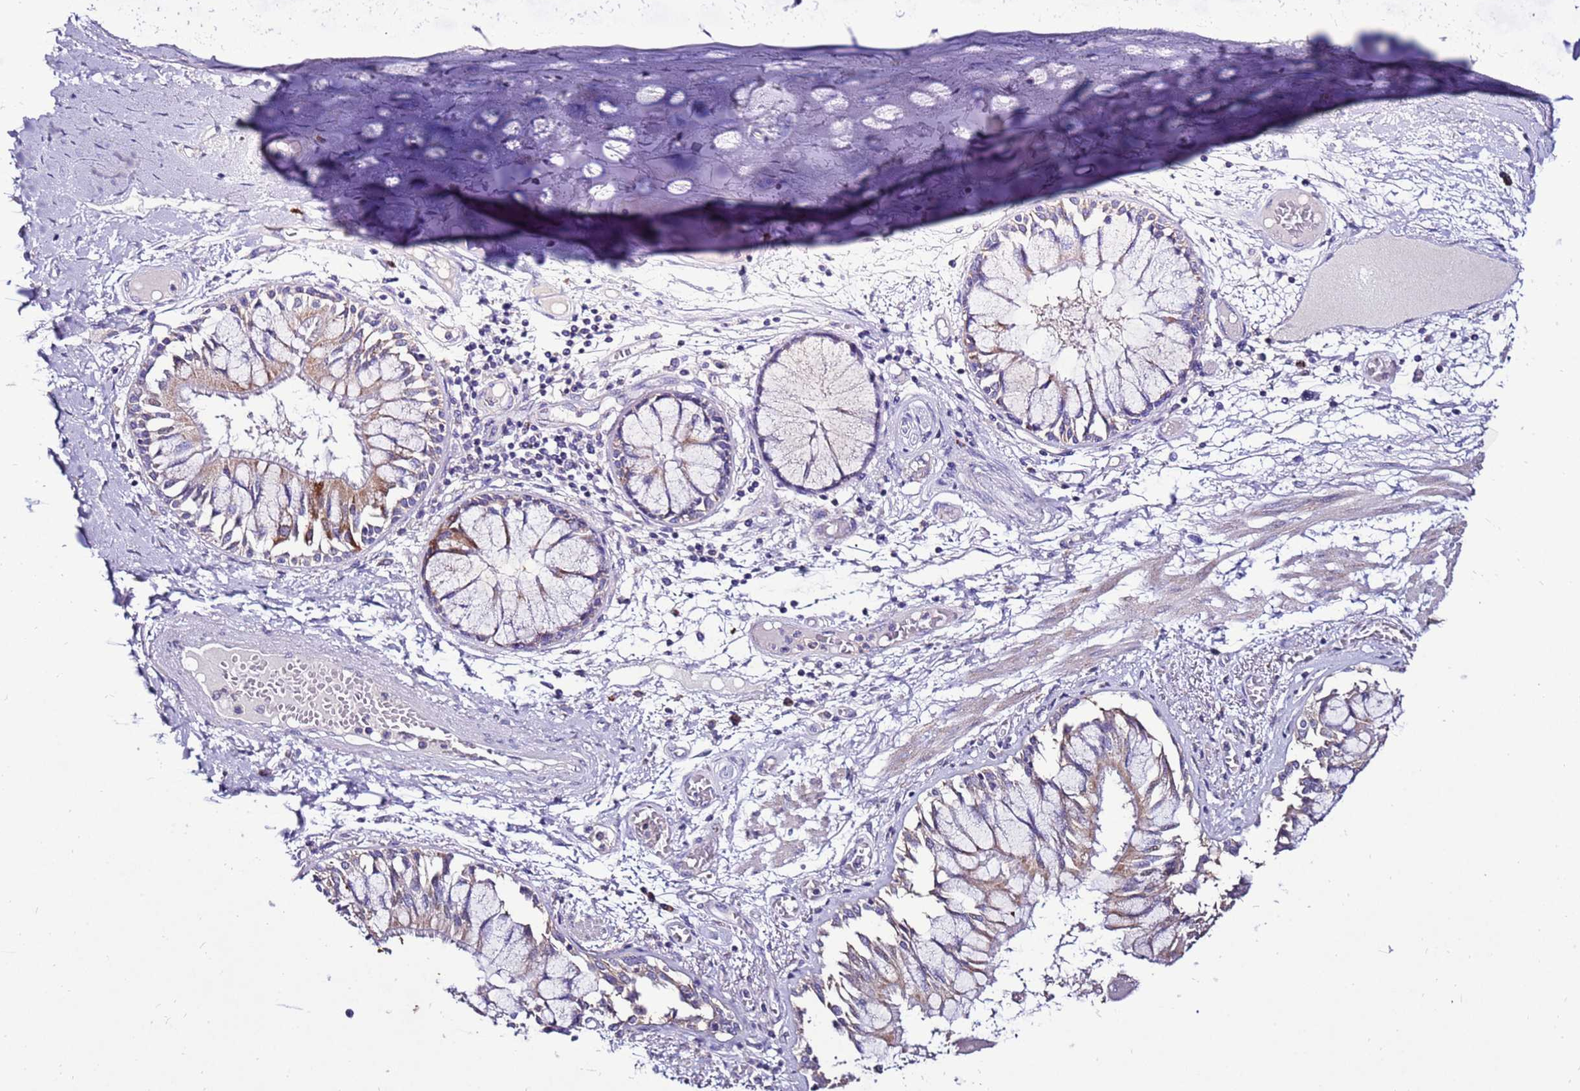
{"staining": {"intensity": "negative", "quantity": "none", "location": "none"}, "tissue": "adipose tissue", "cell_type": "Adipocytes", "image_type": "normal", "snomed": [{"axis": "morphology", "description": "Normal tissue, NOS"}, {"axis": "topography", "description": "Cartilage tissue"}, {"axis": "topography", "description": "Bronchus"}, {"axis": "topography", "description": "Lung"}, {"axis": "topography", "description": "Peripheral nerve tissue"}], "caption": "DAB (3,3'-diaminobenzidine) immunohistochemical staining of normal adipose tissue reveals no significant staining in adipocytes.", "gene": "TMEM106C", "patient": {"sex": "female", "age": 49}}